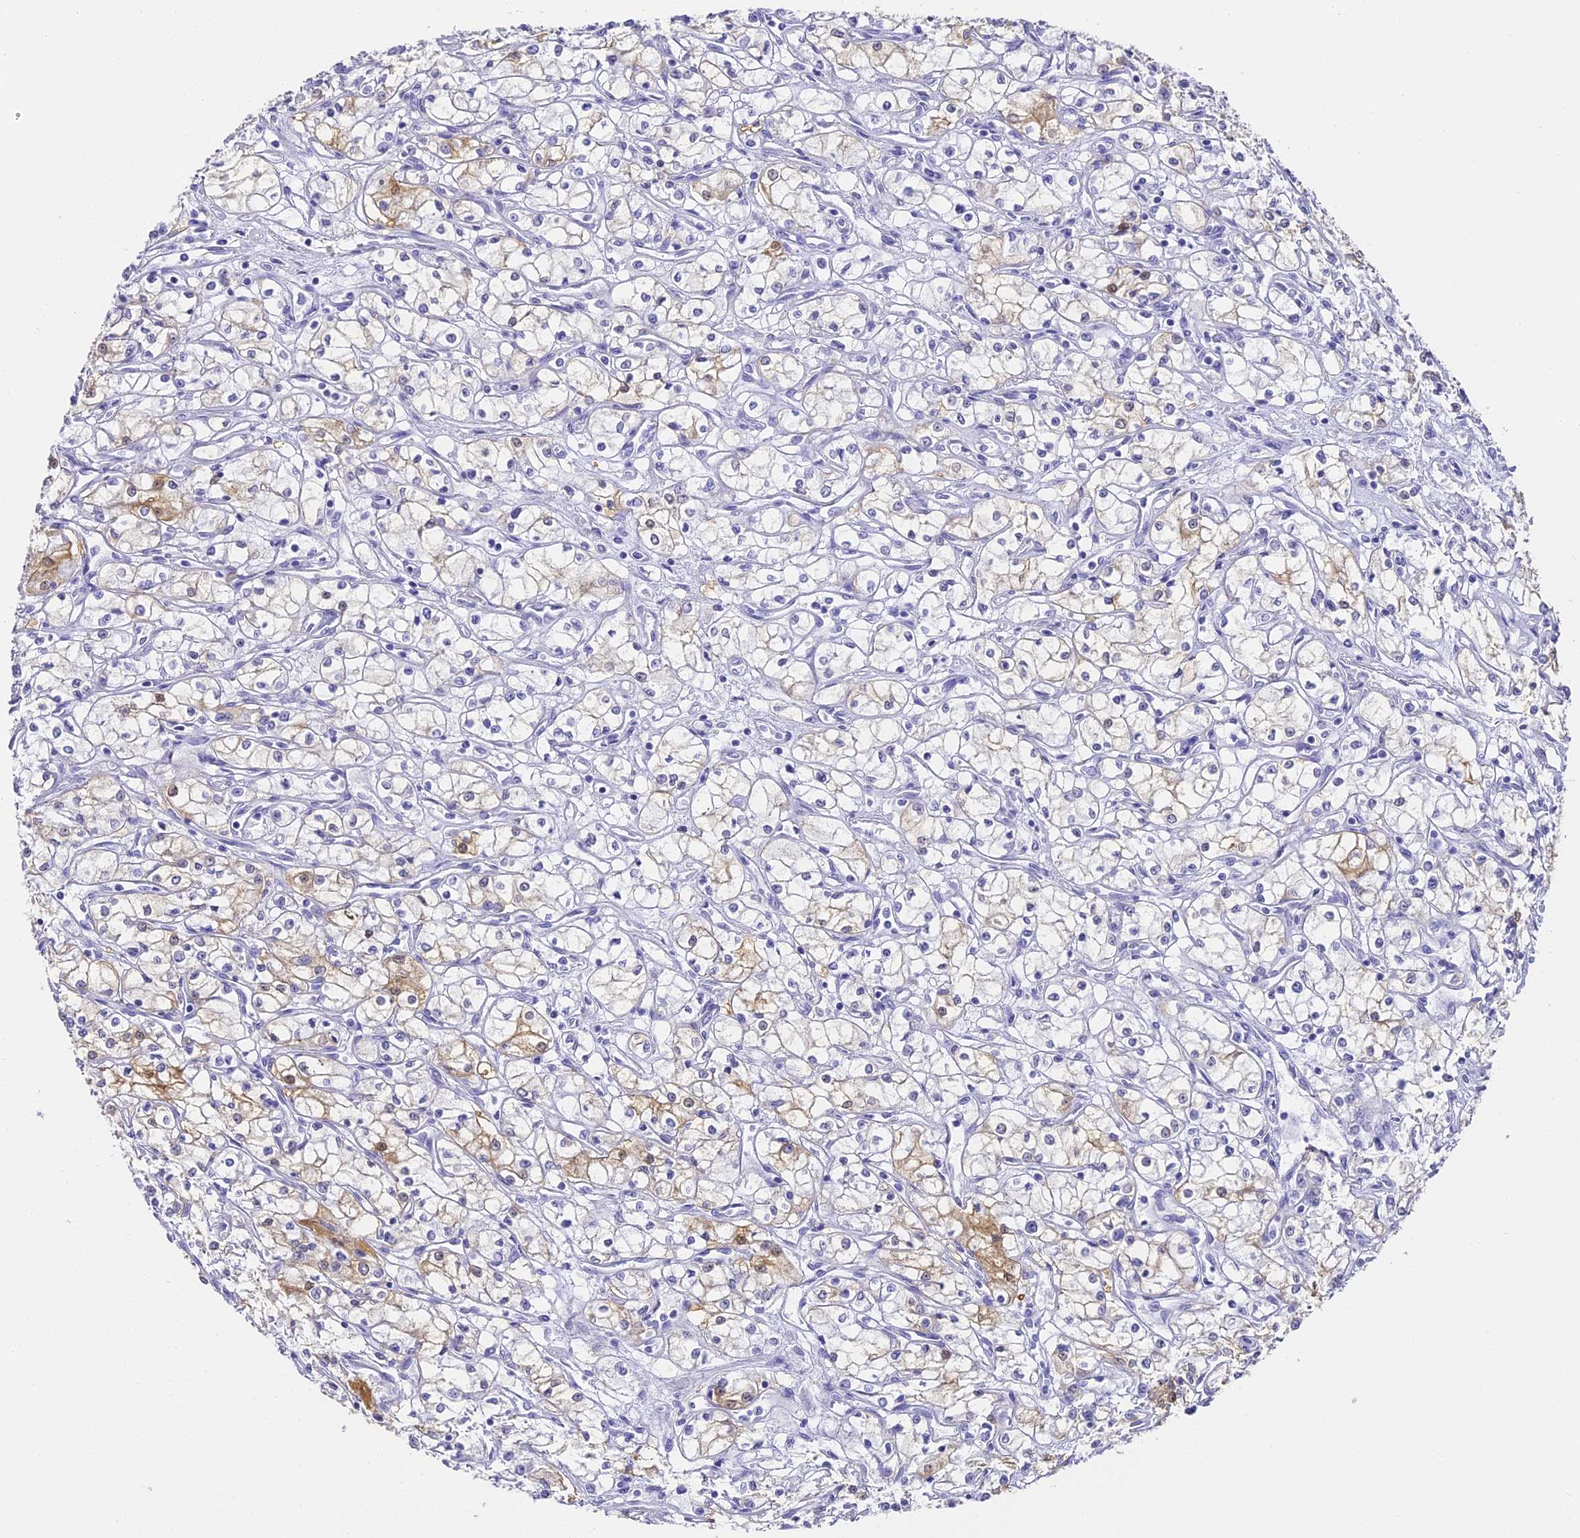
{"staining": {"intensity": "moderate", "quantity": "<25%", "location": "cytoplasmic/membranous,nuclear"}, "tissue": "renal cancer", "cell_type": "Tumor cells", "image_type": "cancer", "snomed": [{"axis": "morphology", "description": "Adenocarcinoma, NOS"}, {"axis": "topography", "description": "Kidney"}], "caption": "High-power microscopy captured an IHC micrograph of renal cancer, revealing moderate cytoplasmic/membranous and nuclear expression in approximately <25% of tumor cells.", "gene": "ABHD14A-ACY1", "patient": {"sex": "male", "age": 59}}